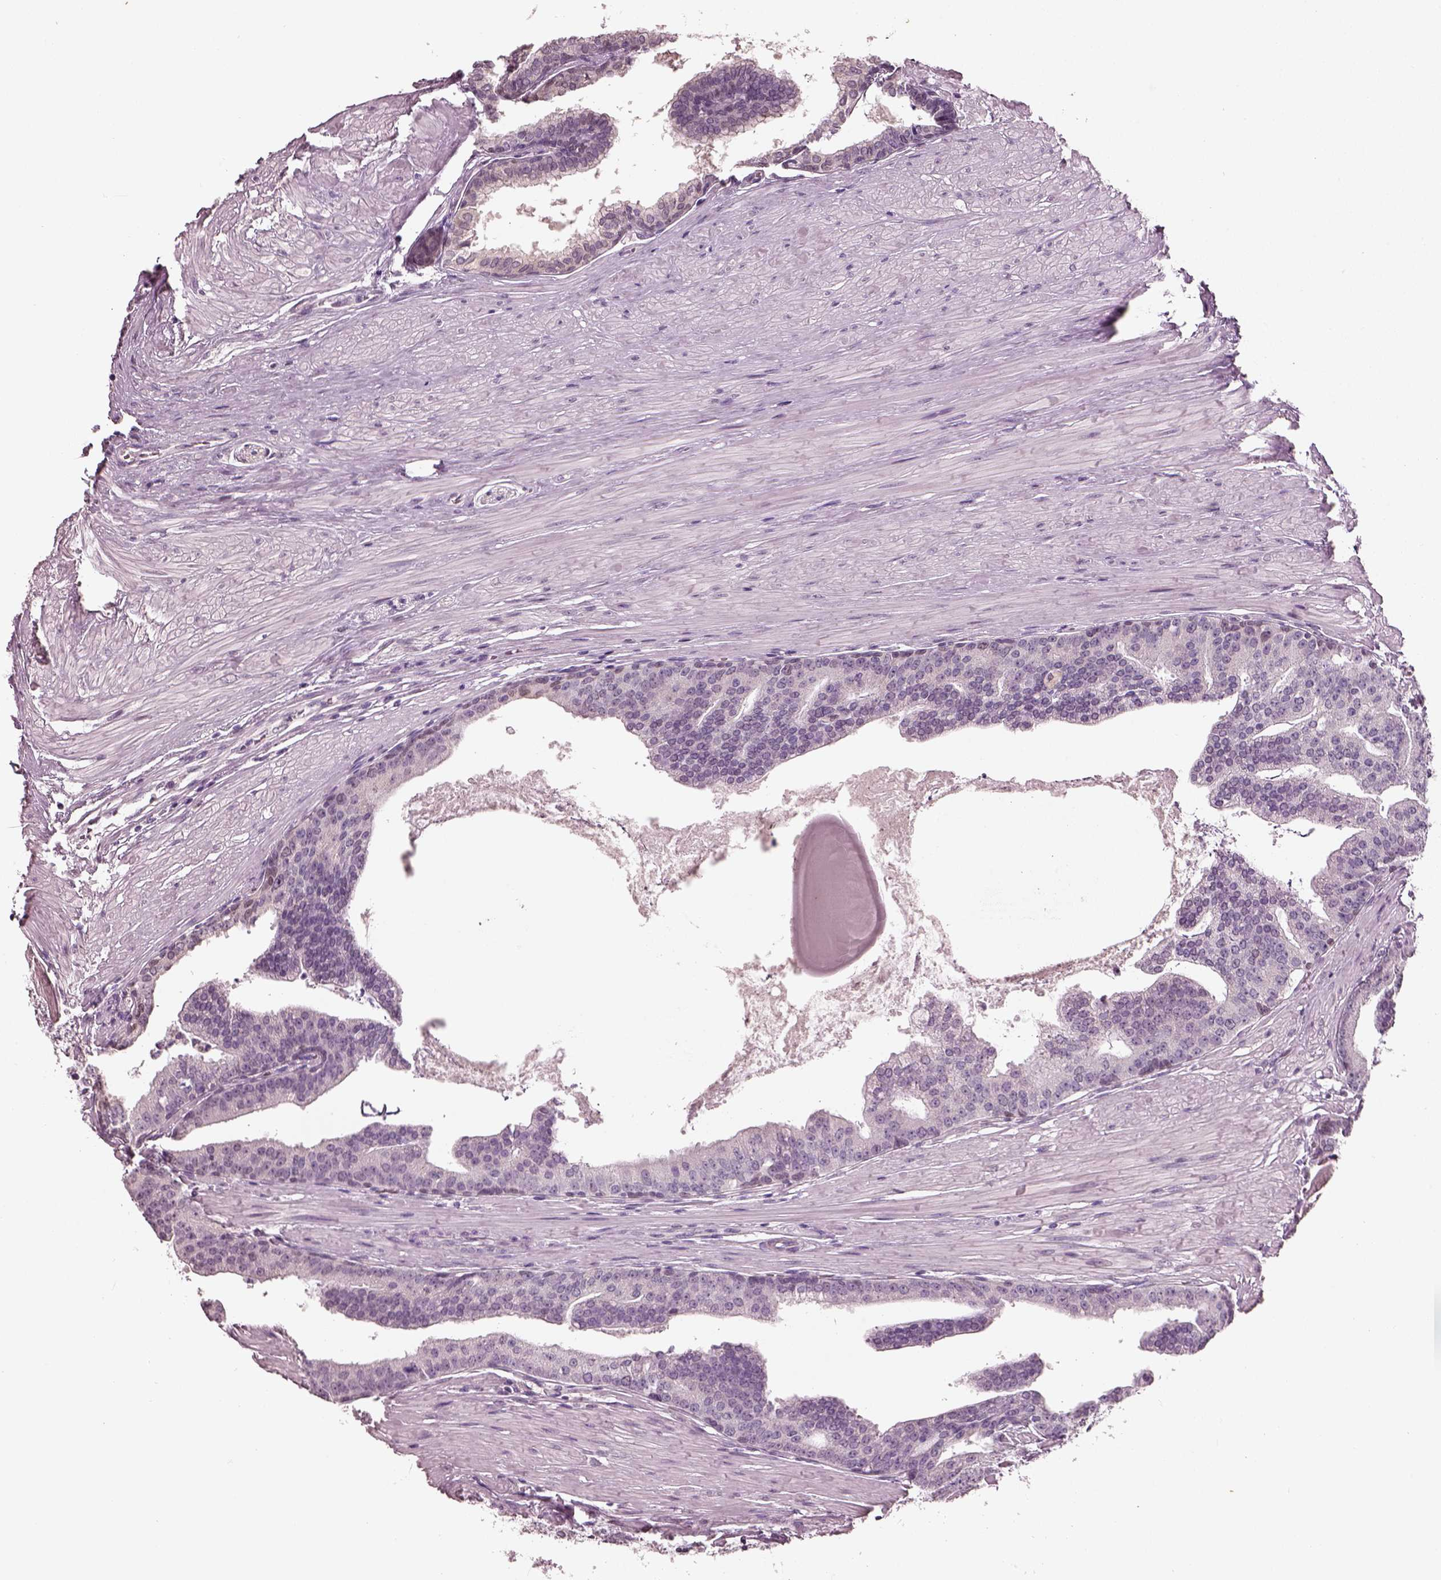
{"staining": {"intensity": "negative", "quantity": "none", "location": "none"}, "tissue": "prostate cancer", "cell_type": "Tumor cells", "image_type": "cancer", "snomed": [{"axis": "morphology", "description": "Adenocarcinoma, NOS"}, {"axis": "topography", "description": "Prostate and seminal vesicle, NOS"}, {"axis": "topography", "description": "Prostate"}], "caption": "Tumor cells show no significant expression in adenocarcinoma (prostate). The staining is performed using DAB brown chromogen with nuclei counter-stained in using hematoxylin.", "gene": "ELSPBP1", "patient": {"sex": "male", "age": 44}}